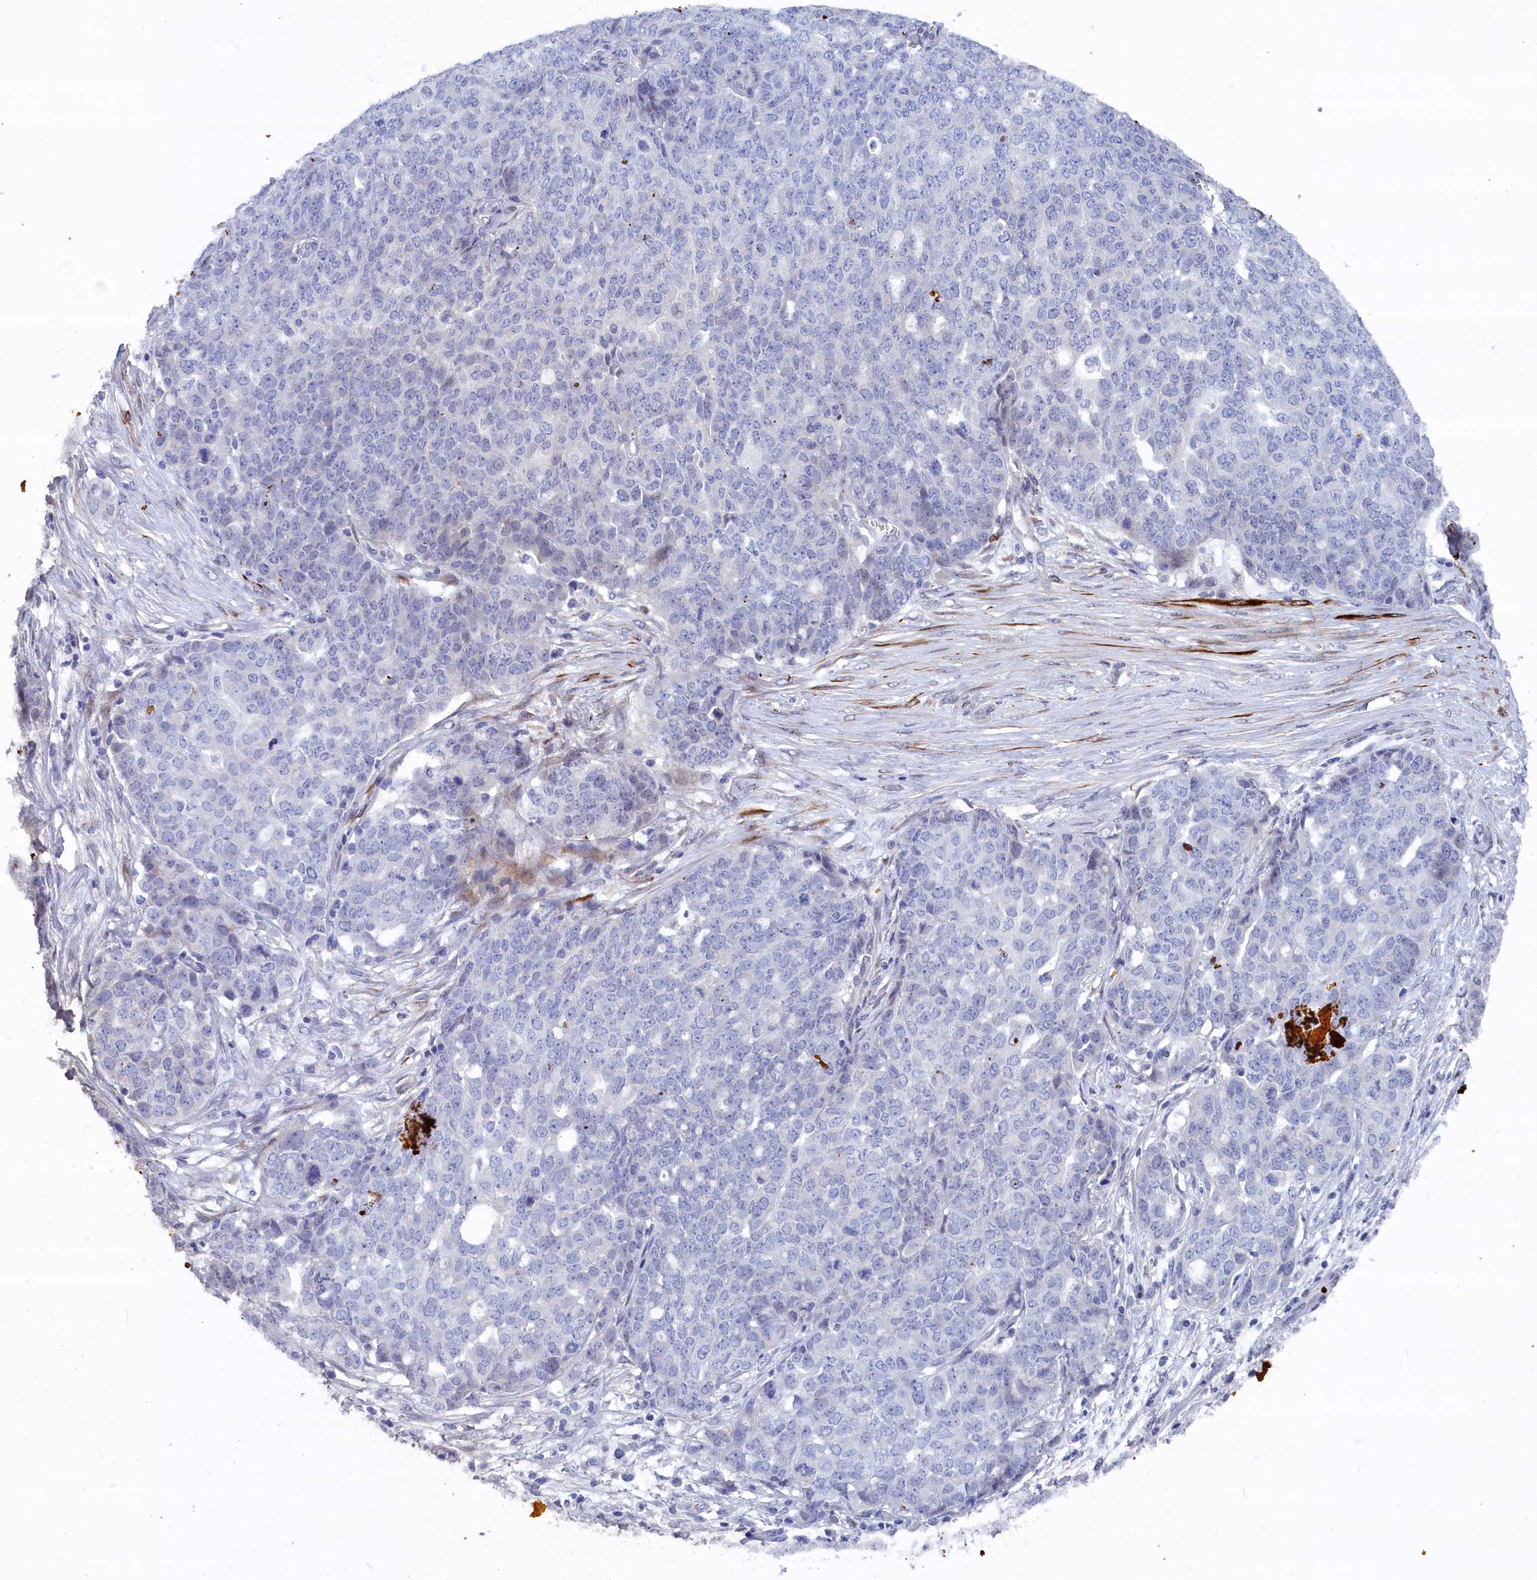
{"staining": {"intensity": "negative", "quantity": "none", "location": "none"}, "tissue": "ovarian cancer", "cell_type": "Tumor cells", "image_type": "cancer", "snomed": [{"axis": "morphology", "description": "Cystadenocarcinoma, serous, NOS"}, {"axis": "topography", "description": "Soft tissue"}, {"axis": "topography", "description": "Ovary"}], "caption": "Tumor cells are negative for brown protein staining in serous cystadenocarcinoma (ovarian). The staining is performed using DAB brown chromogen with nuclei counter-stained in using hematoxylin.", "gene": "WDR83", "patient": {"sex": "female", "age": 57}}